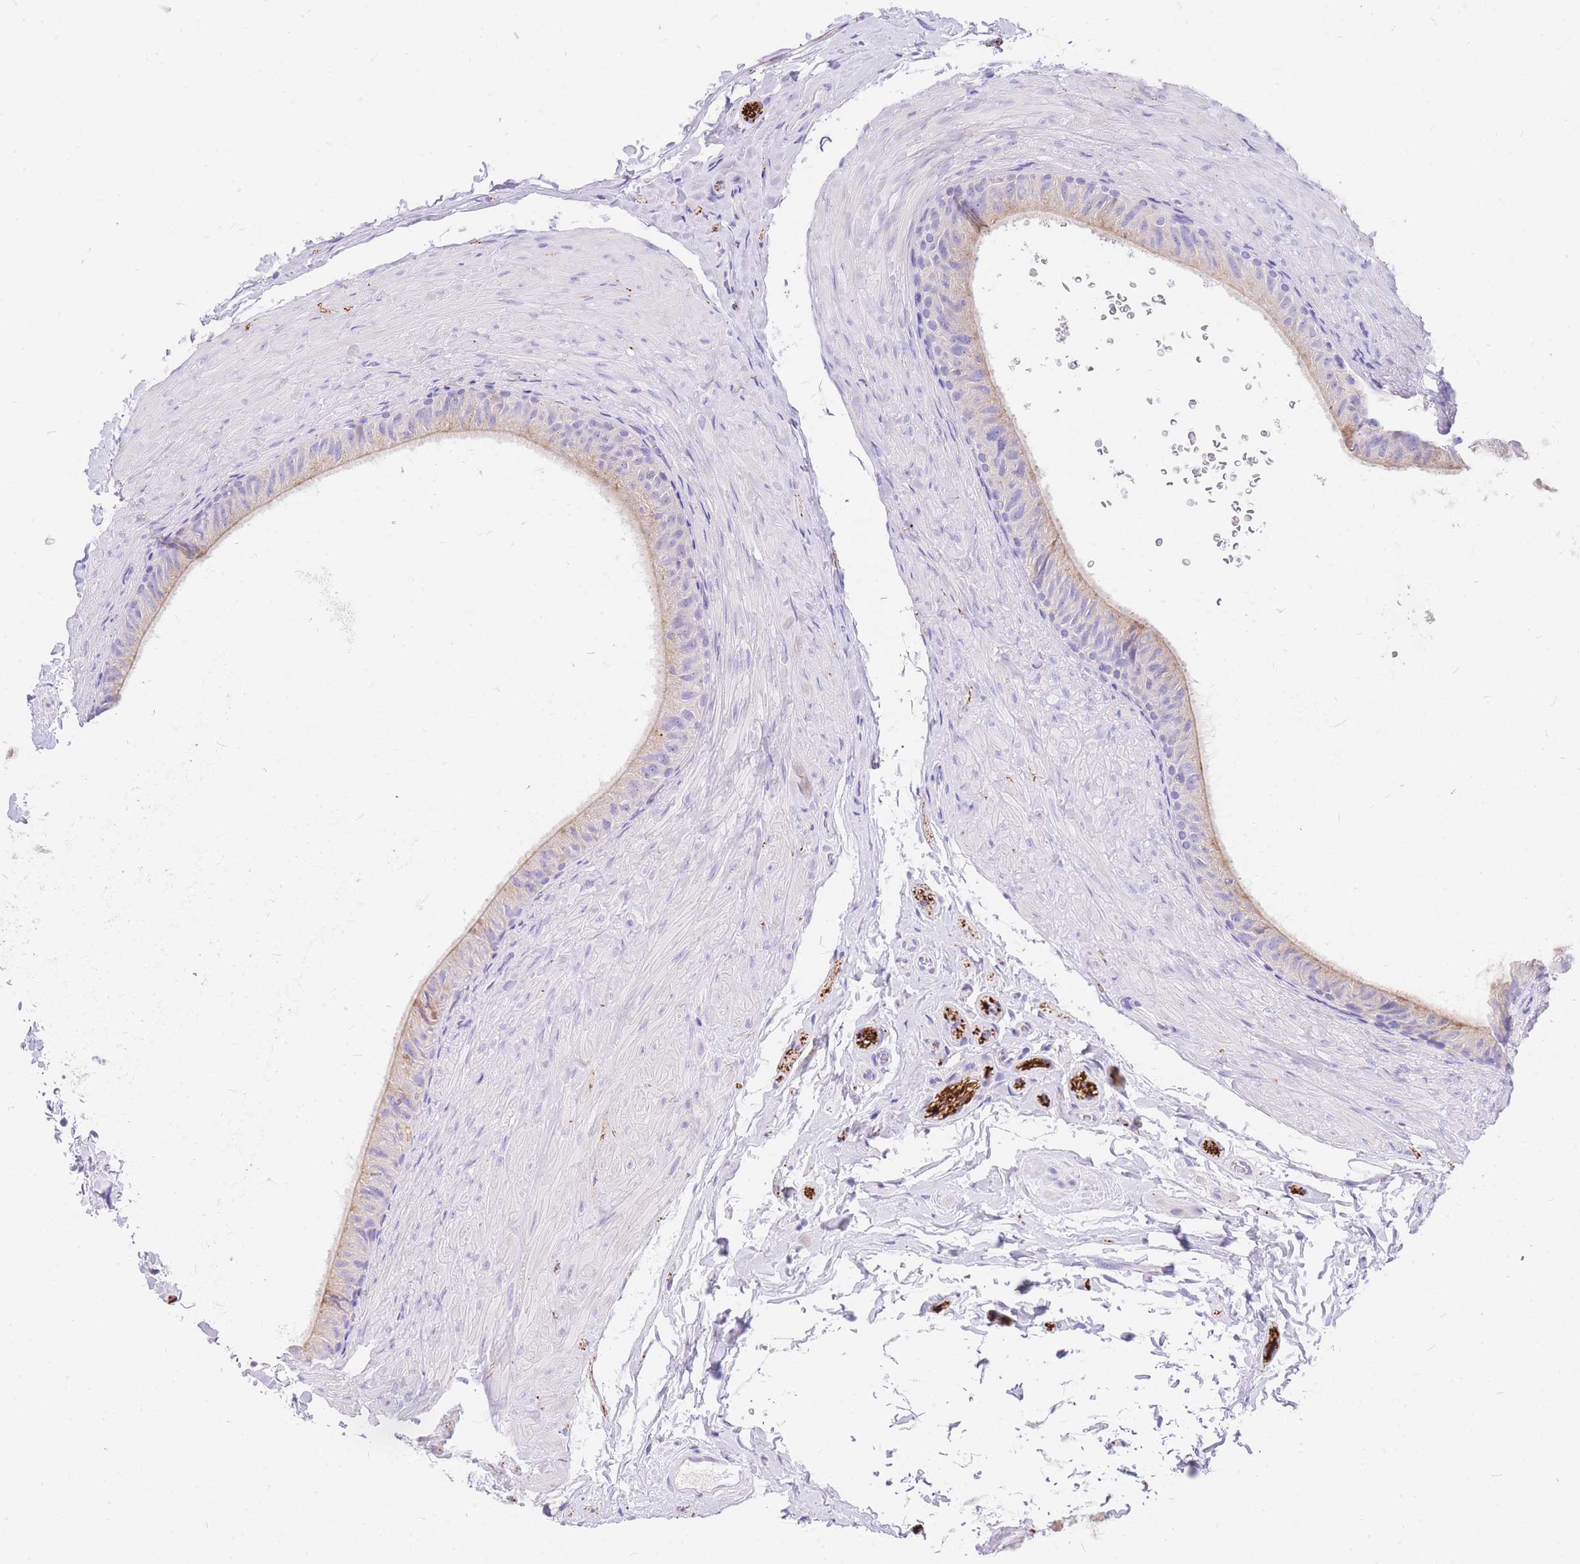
{"staining": {"intensity": "weak", "quantity": "25%-75%", "location": "cytoplasmic/membranous"}, "tissue": "epididymis", "cell_type": "Glandular cells", "image_type": "normal", "snomed": [{"axis": "morphology", "description": "Normal tissue, NOS"}, {"axis": "topography", "description": "Epididymis"}], "caption": "Normal epididymis shows weak cytoplasmic/membranous expression in approximately 25%-75% of glandular cells (DAB (3,3'-diaminobenzidine) IHC with brightfield microscopy, high magnification)..", "gene": "UPK1A", "patient": {"sex": "male", "age": 49}}